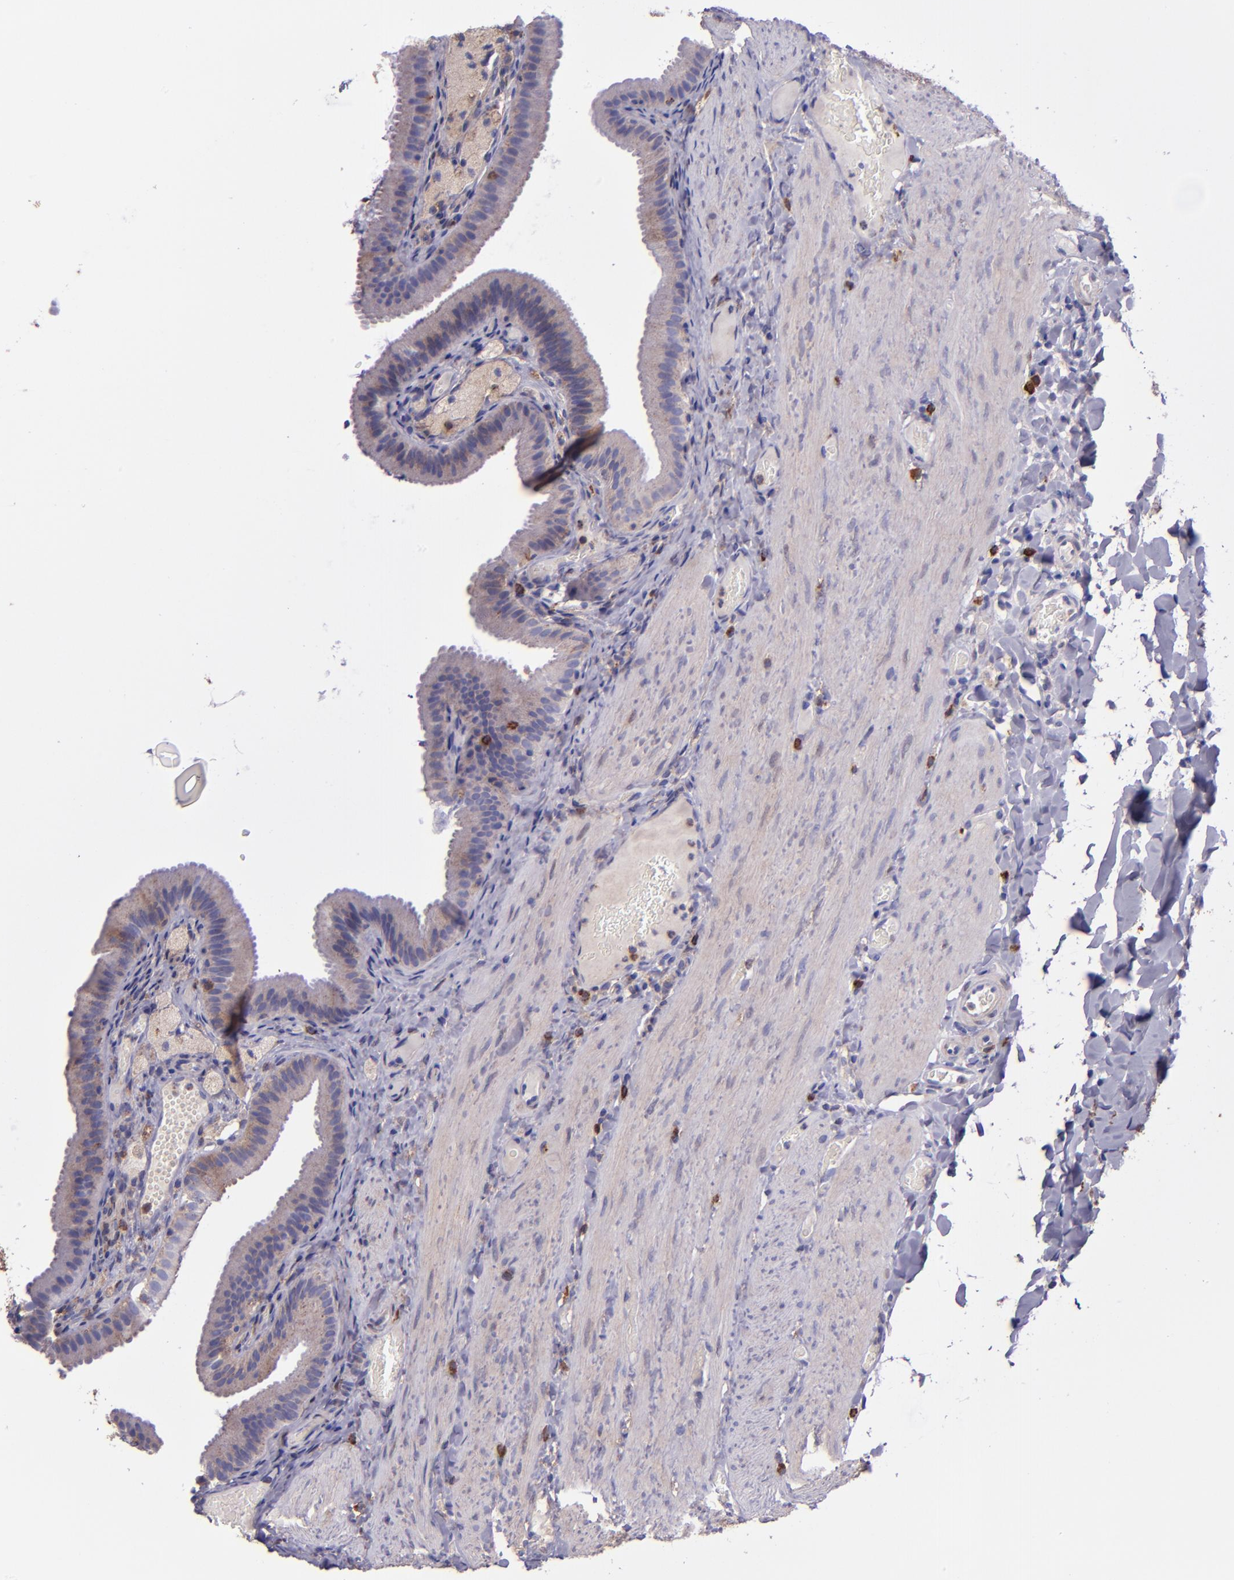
{"staining": {"intensity": "moderate", "quantity": "<25%", "location": "cytoplasmic/membranous"}, "tissue": "gallbladder", "cell_type": "Glandular cells", "image_type": "normal", "snomed": [{"axis": "morphology", "description": "Normal tissue, NOS"}, {"axis": "topography", "description": "Gallbladder"}], "caption": "This photomicrograph displays normal gallbladder stained with IHC to label a protein in brown. The cytoplasmic/membranous of glandular cells show moderate positivity for the protein. Nuclei are counter-stained blue.", "gene": "WASH6P", "patient": {"sex": "female", "age": 24}}